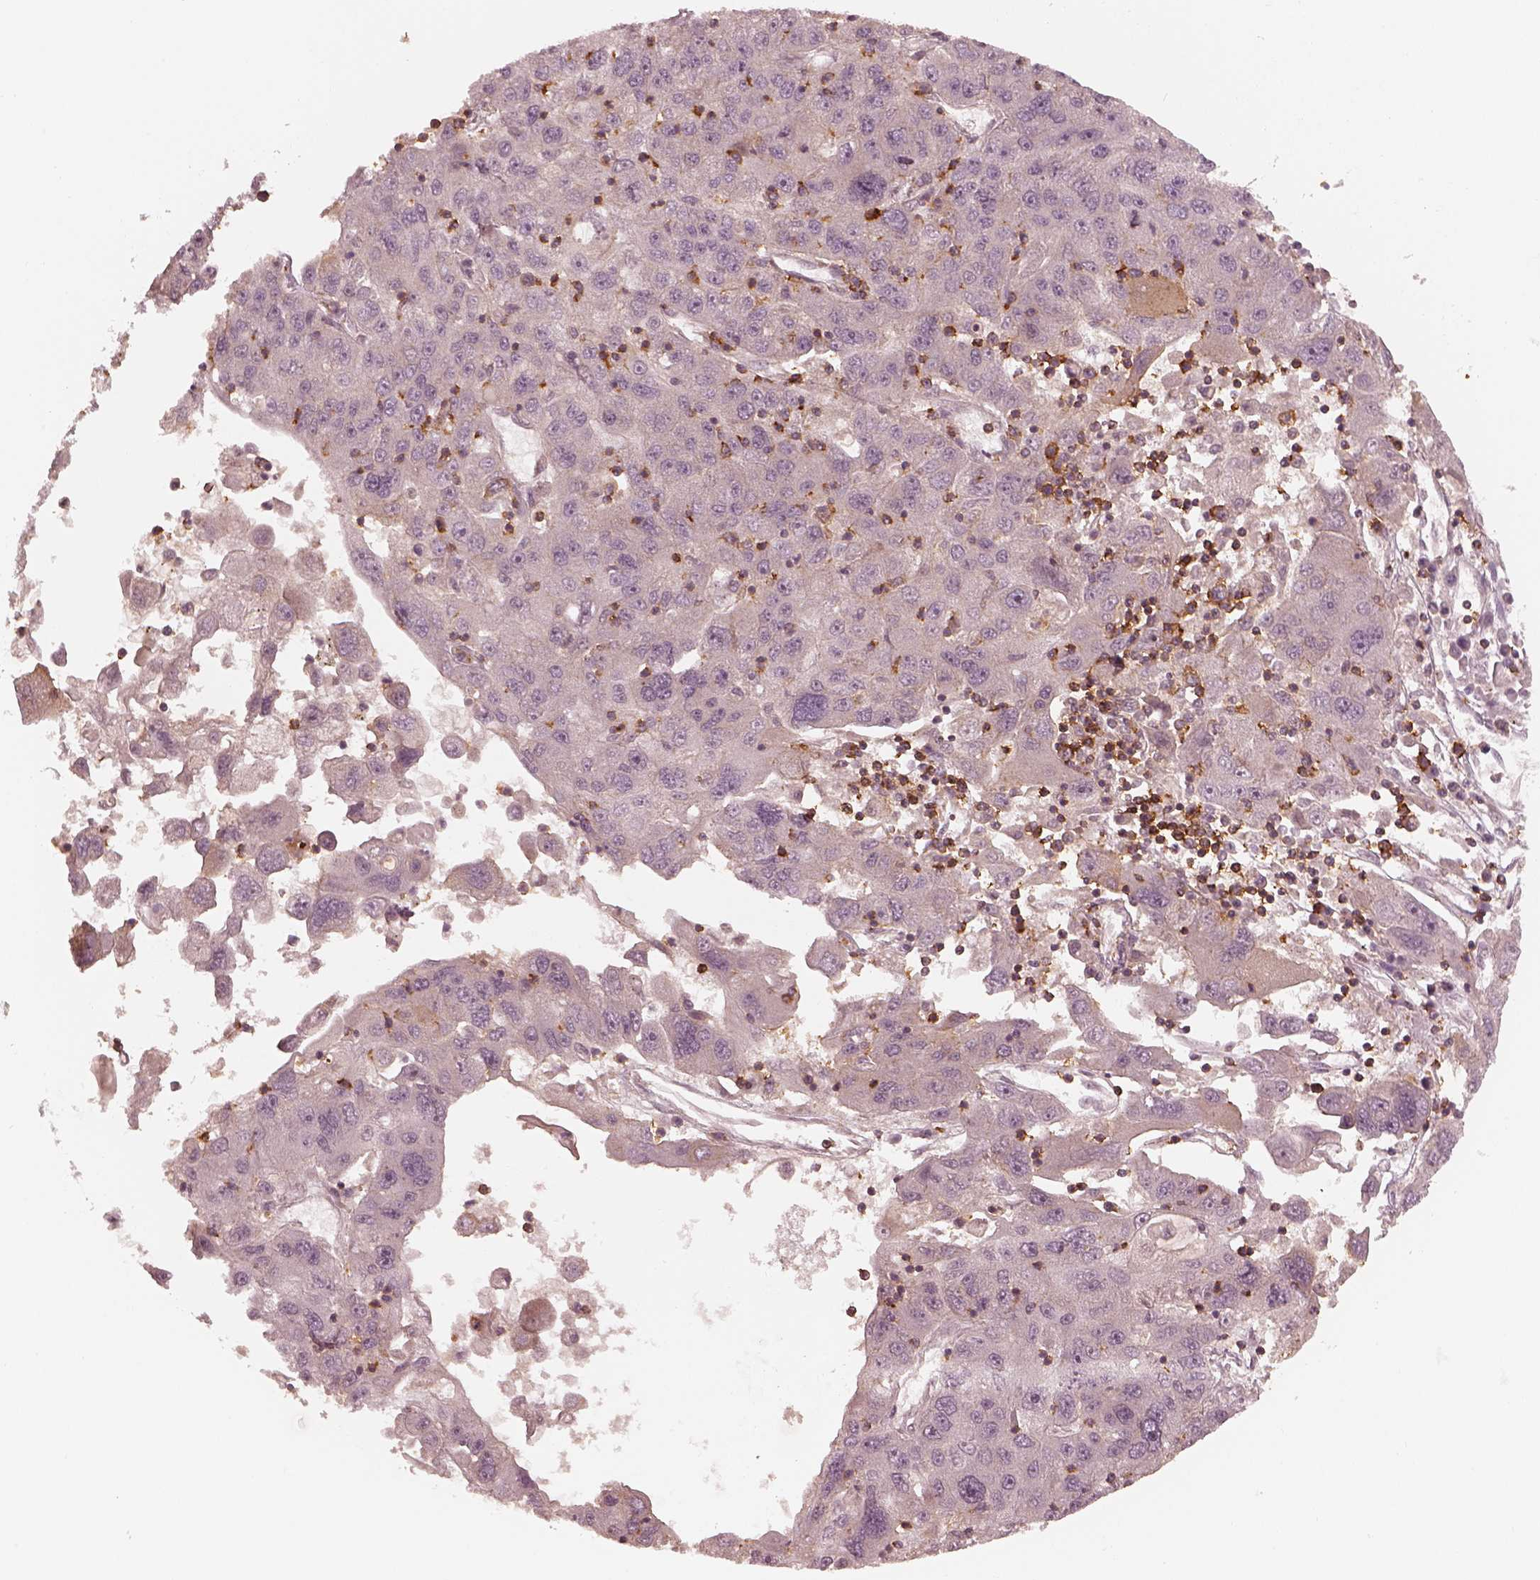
{"staining": {"intensity": "negative", "quantity": "none", "location": "none"}, "tissue": "stomach cancer", "cell_type": "Tumor cells", "image_type": "cancer", "snomed": [{"axis": "morphology", "description": "Adenocarcinoma, NOS"}, {"axis": "topography", "description": "Stomach"}], "caption": "The immunohistochemistry (IHC) photomicrograph has no significant positivity in tumor cells of stomach cancer (adenocarcinoma) tissue.", "gene": "FAM107B", "patient": {"sex": "male", "age": 56}}